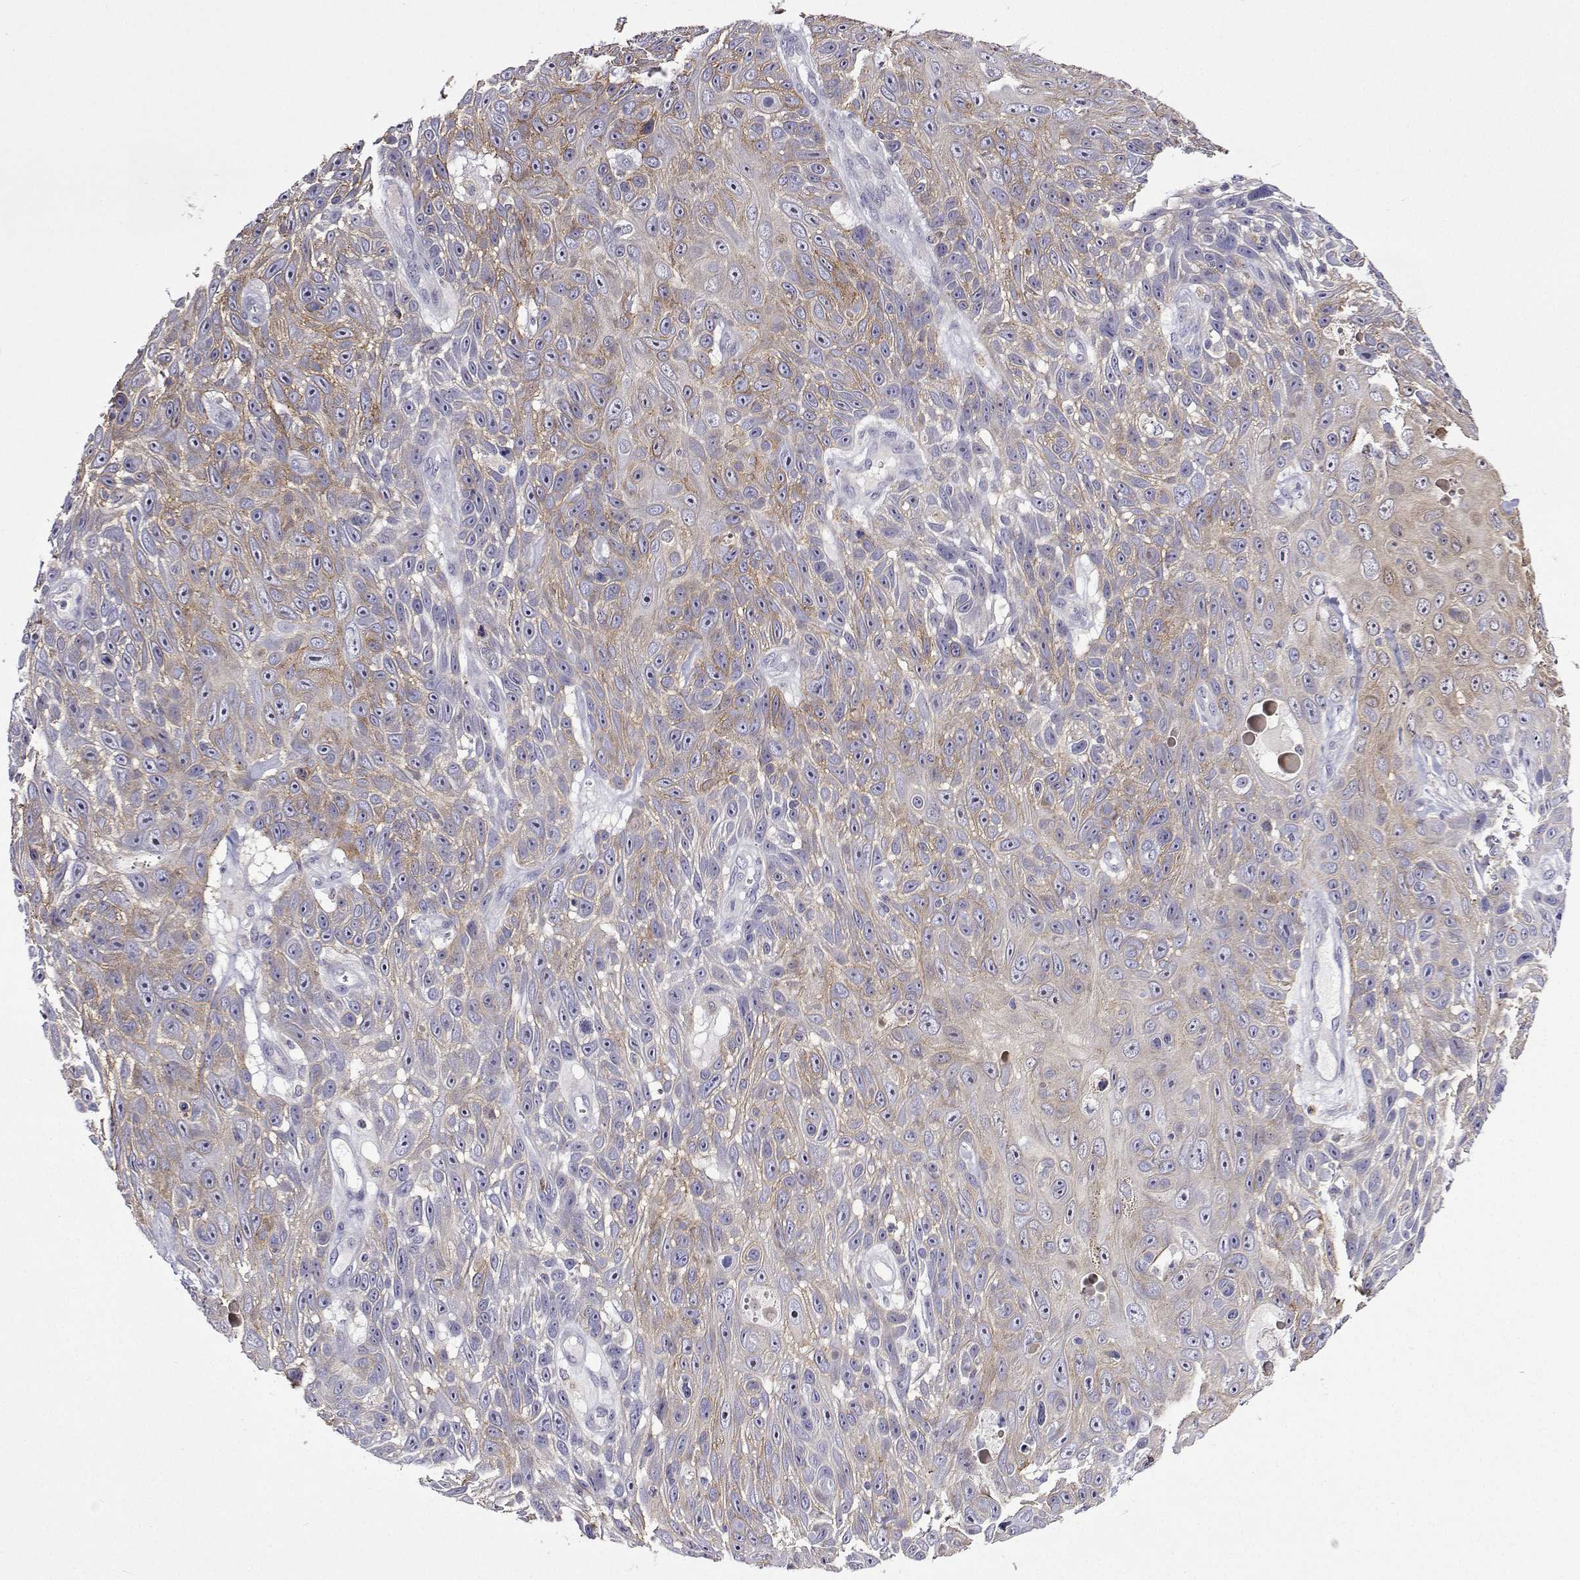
{"staining": {"intensity": "moderate", "quantity": "<25%", "location": "cytoplasmic/membranous,nuclear"}, "tissue": "skin cancer", "cell_type": "Tumor cells", "image_type": "cancer", "snomed": [{"axis": "morphology", "description": "Squamous cell carcinoma, NOS"}, {"axis": "topography", "description": "Skin"}], "caption": "Skin cancer was stained to show a protein in brown. There is low levels of moderate cytoplasmic/membranous and nuclear positivity in about <25% of tumor cells. The protein is stained brown, and the nuclei are stained in blue (DAB (3,3'-diaminobenzidine) IHC with brightfield microscopy, high magnification).", "gene": "SULT2A1", "patient": {"sex": "male", "age": 82}}